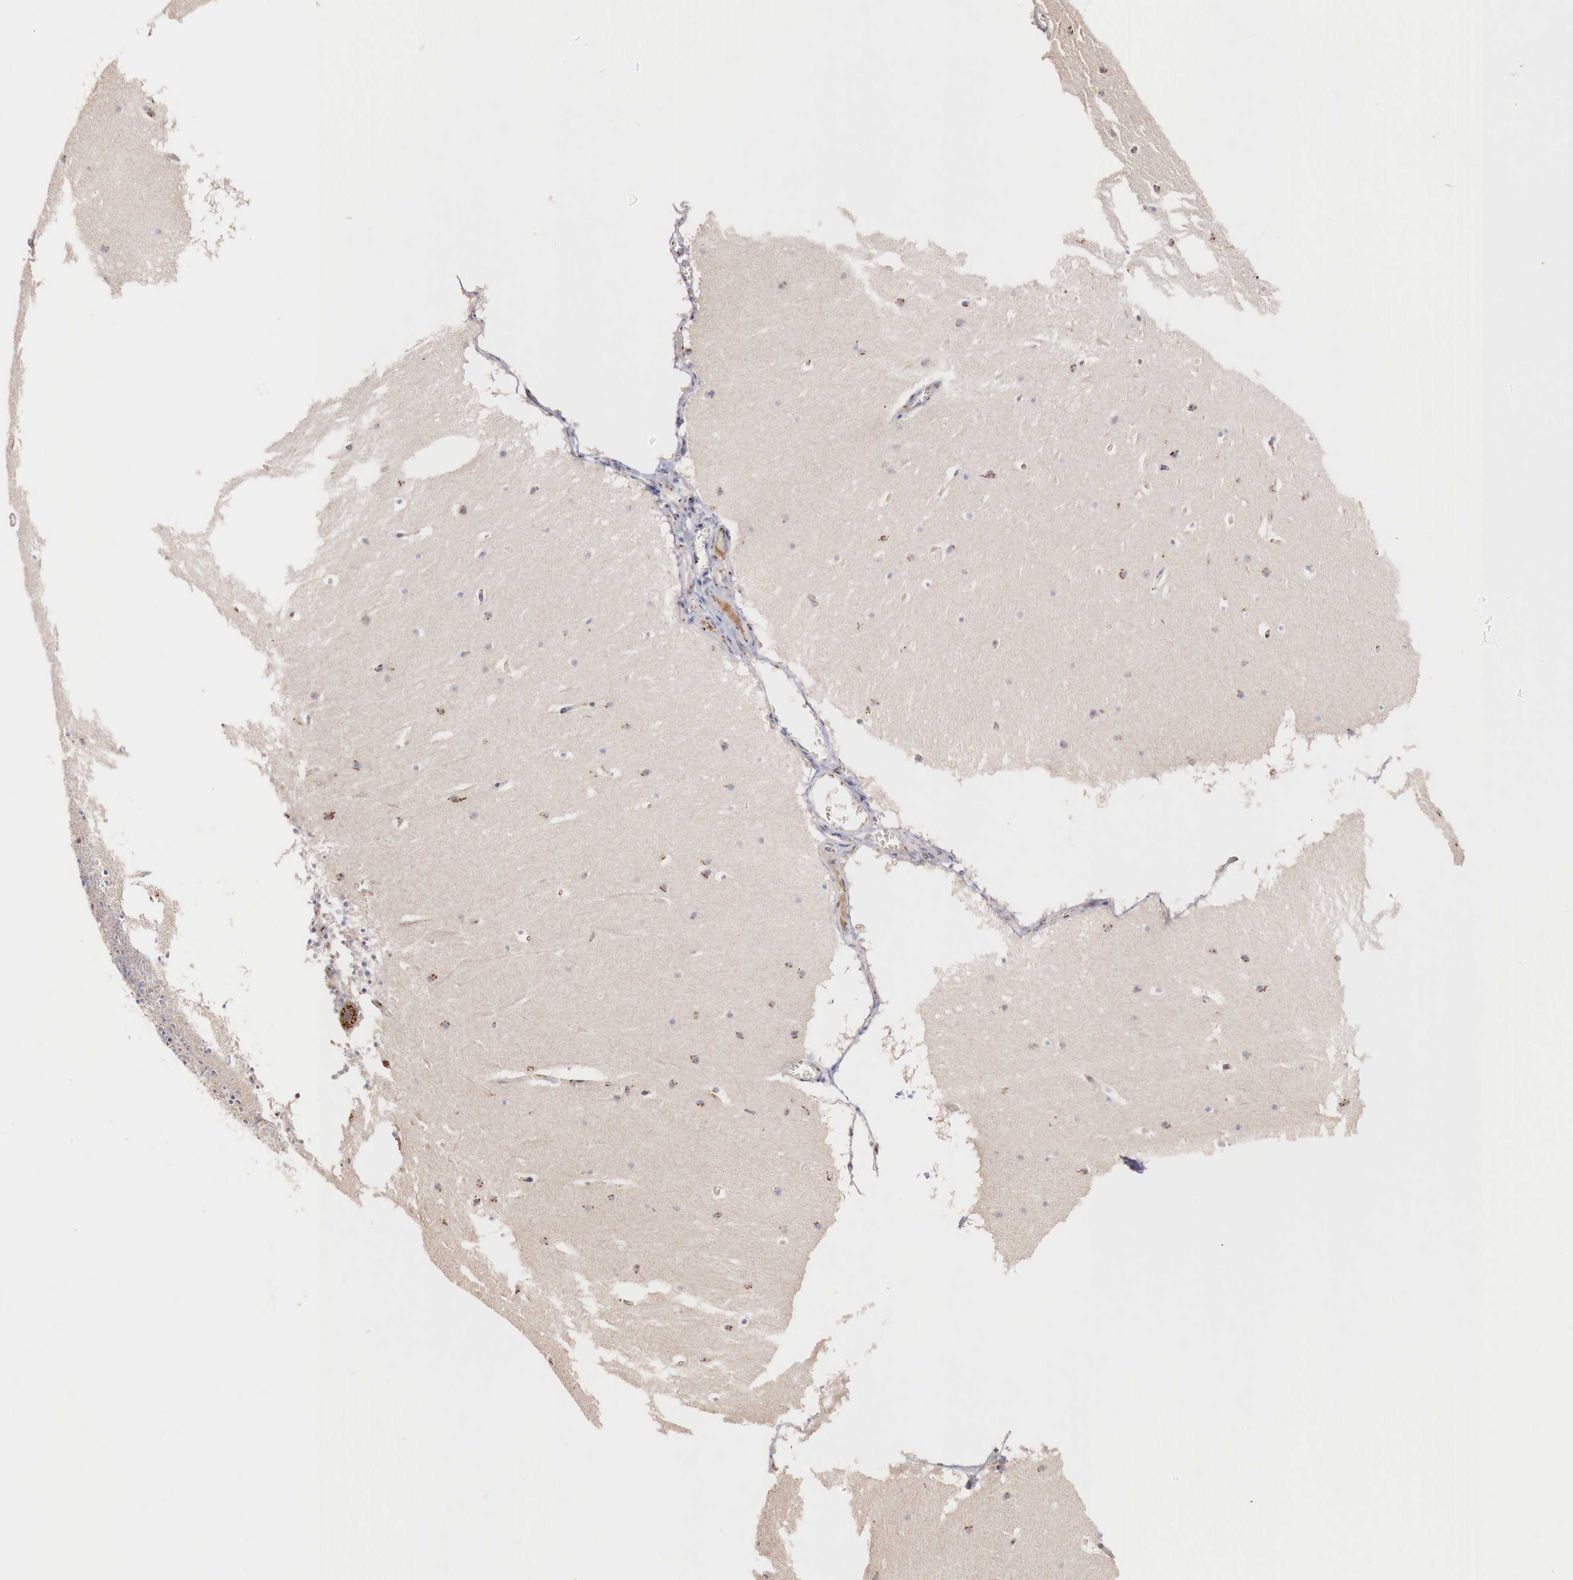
{"staining": {"intensity": "weak", "quantity": "25%-75%", "location": "cytoplasmic/membranous"}, "tissue": "cerebellum", "cell_type": "Cells in granular layer", "image_type": "normal", "snomed": [{"axis": "morphology", "description": "Normal tissue, NOS"}, {"axis": "topography", "description": "Cerebellum"}], "caption": "Unremarkable cerebellum was stained to show a protein in brown. There is low levels of weak cytoplasmic/membranous positivity in about 25%-75% of cells in granular layer.", "gene": "SYAP1", "patient": {"sex": "male", "age": 45}}